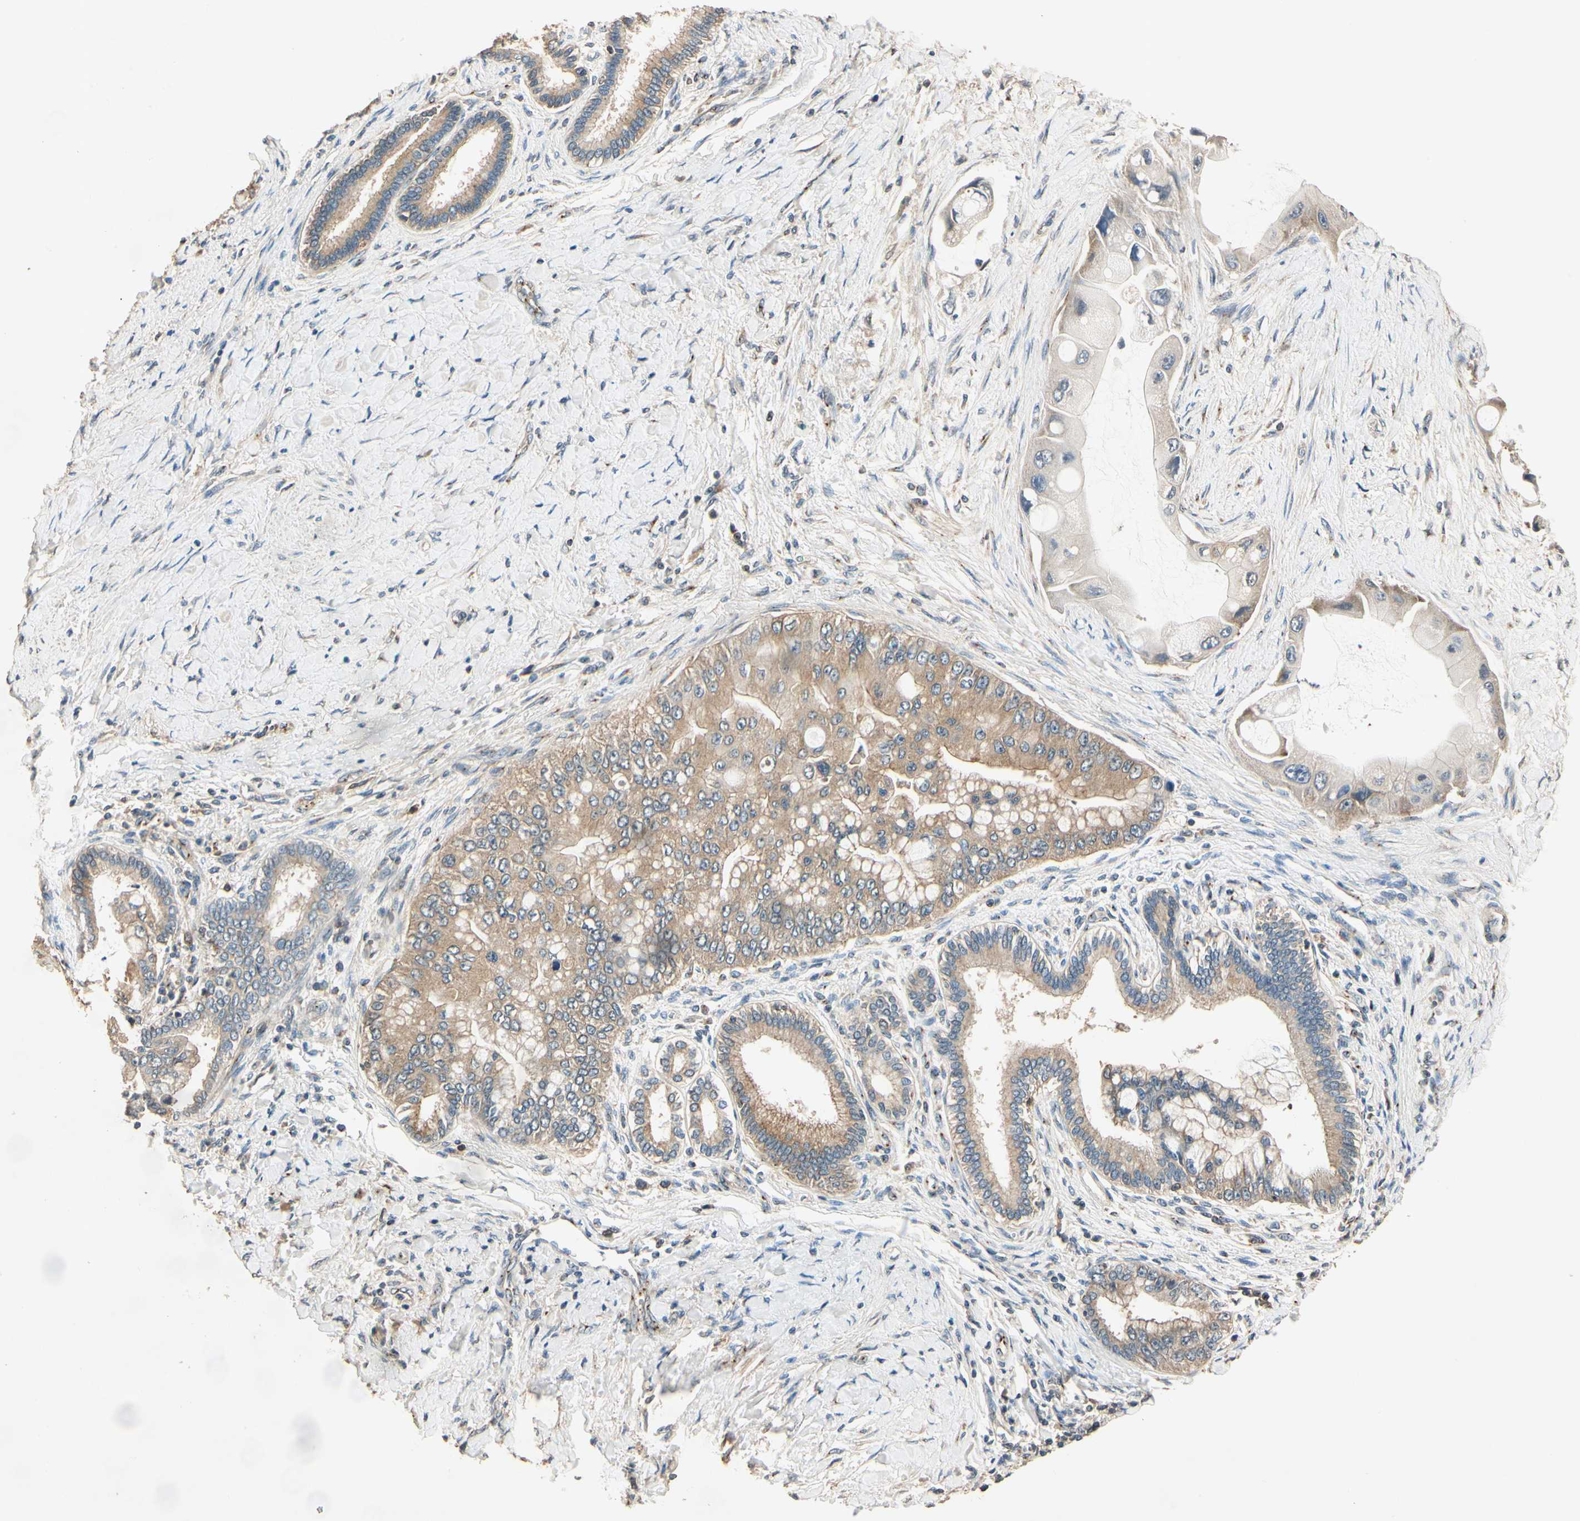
{"staining": {"intensity": "weak", "quantity": ">75%", "location": "cytoplasmic/membranous"}, "tissue": "liver cancer", "cell_type": "Tumor cells", "image_type": "cancer", "snomed": [{"axis": "morphology", "description": "Normal tissue, NOS"}, {"axis": "morphology", "description": "Cholangiocarcinoma"}, {"axis": "topography", "description": "Liver"}, {"axis": "topography", "description": "Peripheral nerve tissue"}], "caption": "Brown immunohistochemical staining in liver cancer exhibits weak cytoplasmic/membranous expression in approximately >75% of tumor cells. Using DAB (3,3'-diaminobenzidine) (brown) and hematoxylin (blue) stains, captured at high magnification using brightfield microscopy.", "gene": "AKAP9", "patient": {"sex": "male", "age": 50}}